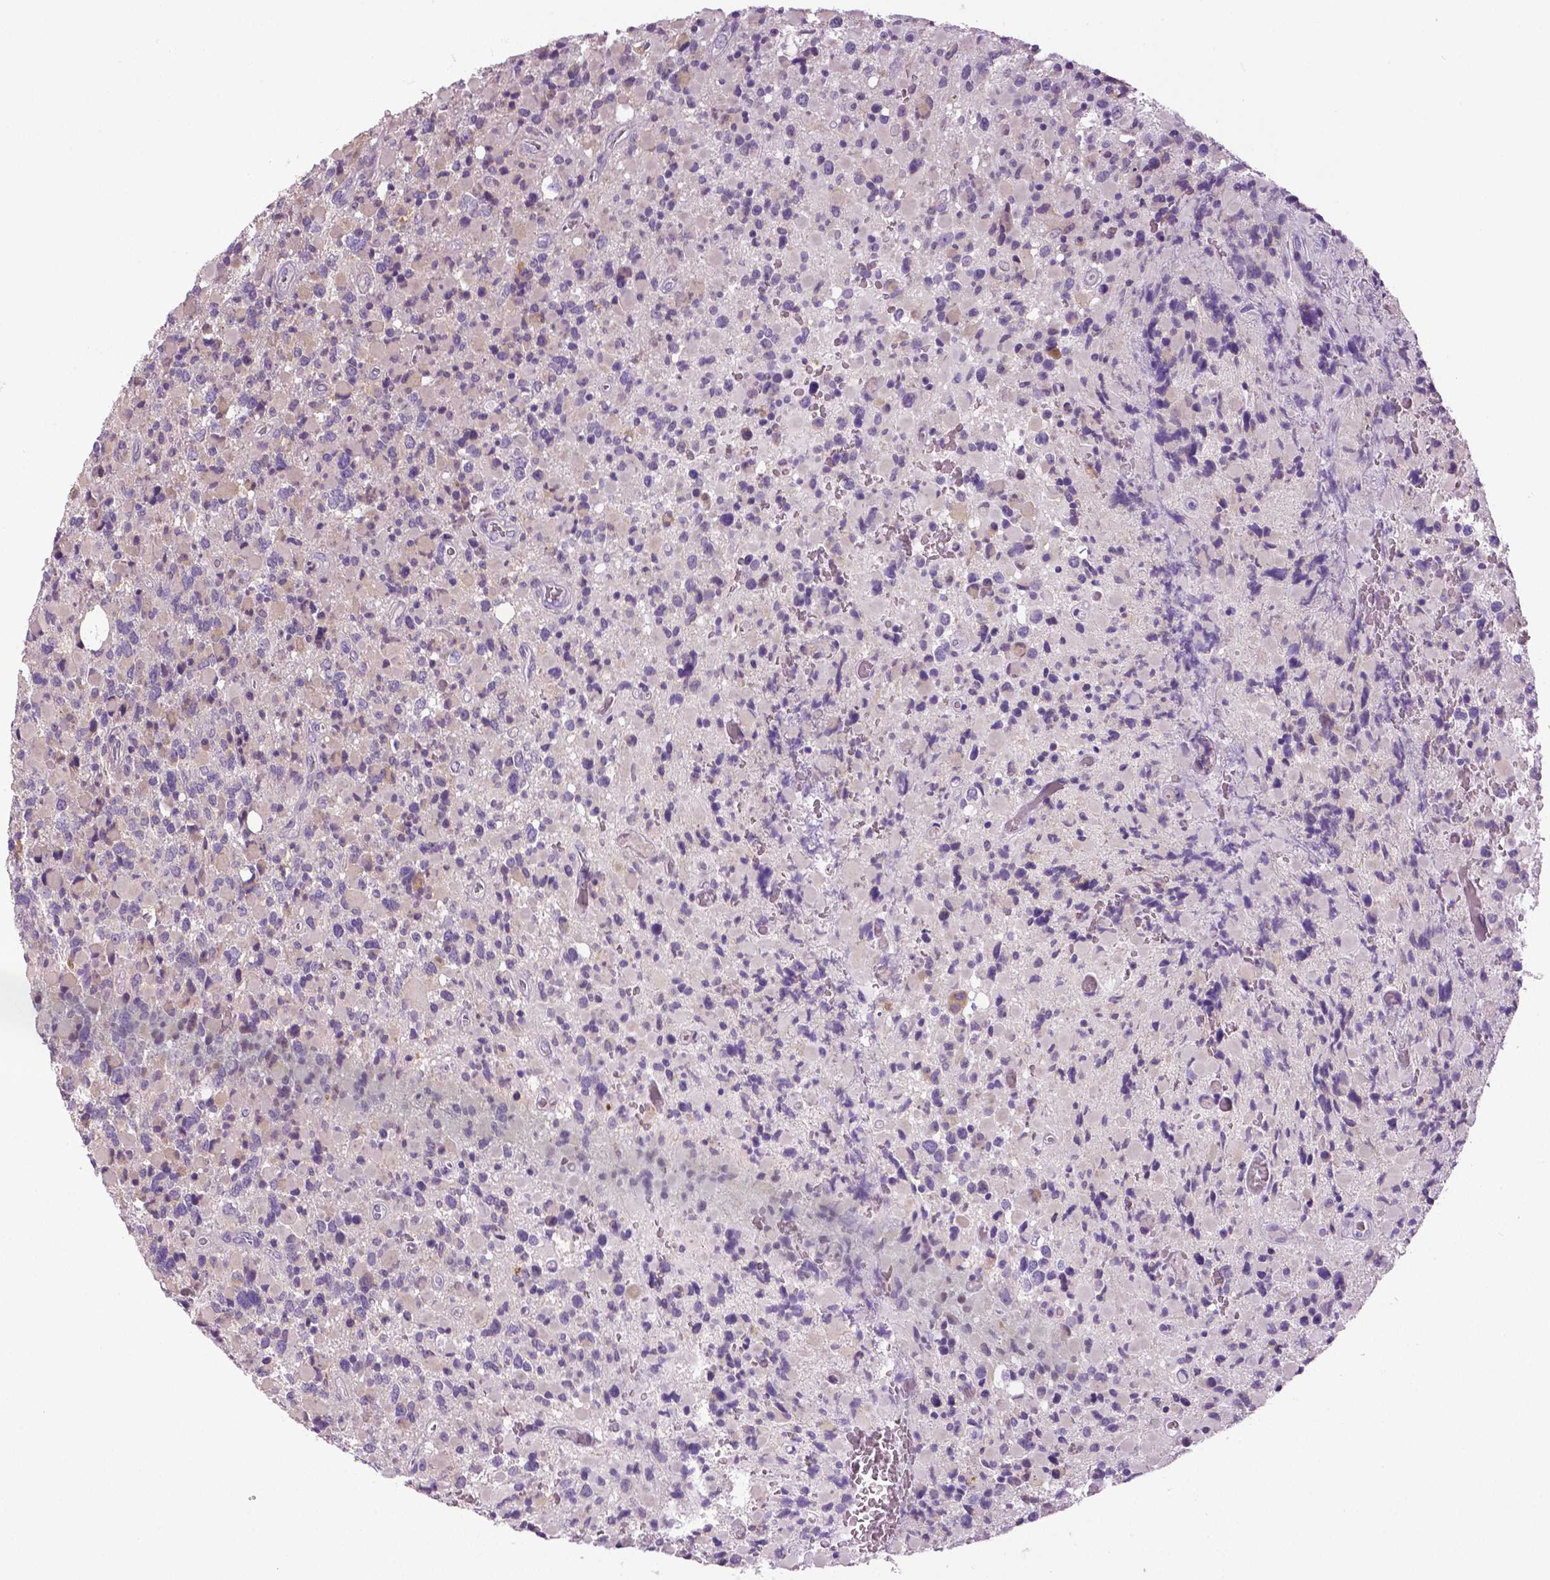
{"staining": {"intensity": "negative", "quantity": "none", "location": "none"}, "tissue": "glioma", "cell_type": "Tumor cells", "image_type": "cancer", "snomed": [{"axis": "morphology", "description": "Glioma, malignant, High grade"}, {"axis": "topography", "description": "Brain"}], "caption": "Immunohistochemistry (IHC) image of malignant glioma (high-grade) stained for a protein (brown), which shows no positivity in tumor cells. The staining is performed using DAB brown chromogen with nuclei counter-stained in using hematoxylin.", "gene": "DNAH12", "patient": {"sex": "female", "age": 40}}